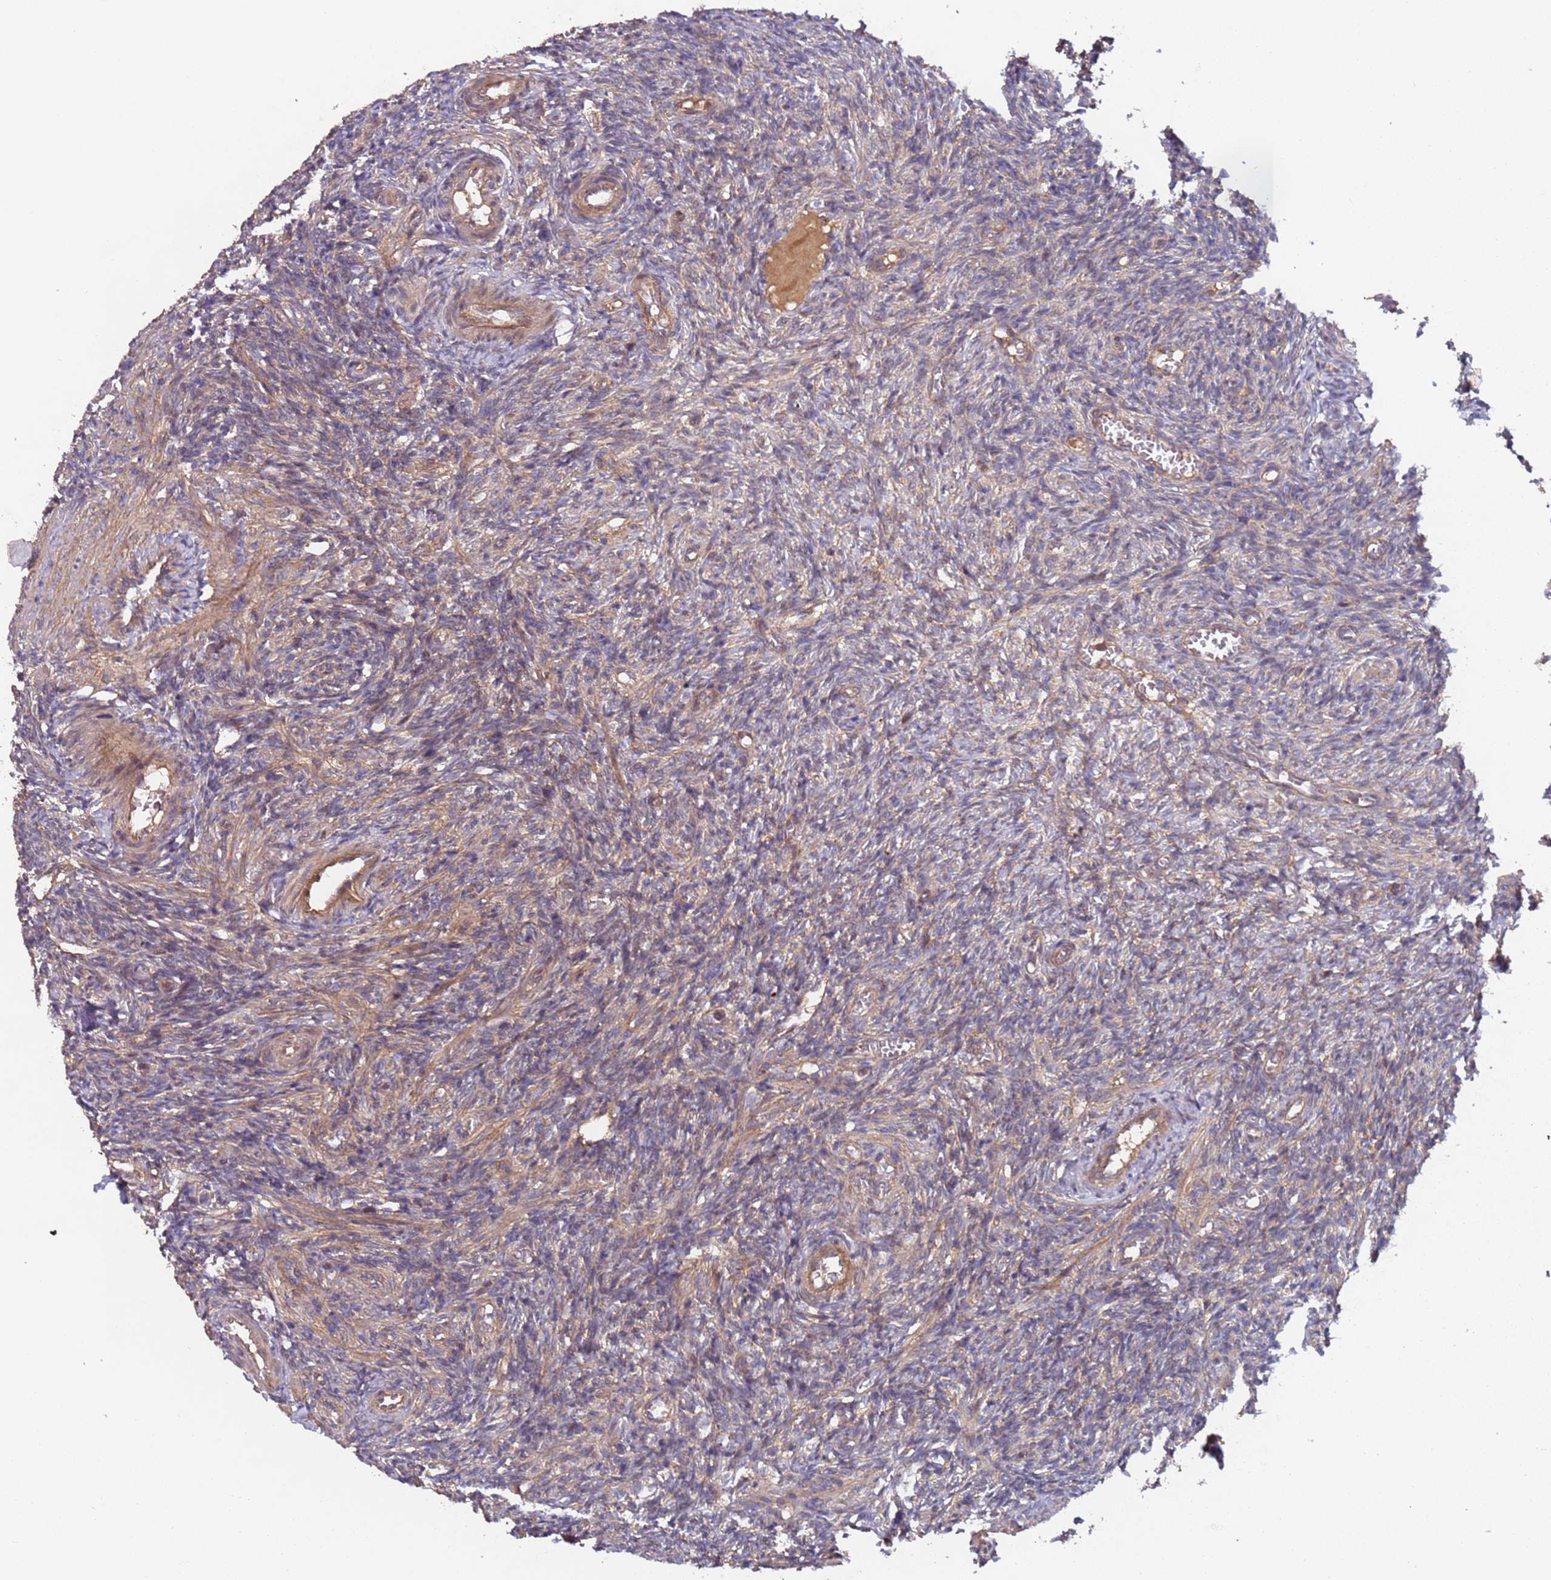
{"staining": {"intensity": "weak", "quantity": "25%-75%", "location": "cytoplasmic/membranous"}, "tissue": "ovary", "cell_type": "Ovarian stroma cells", "image_type": "normal", "snomed": [{"axis": "morphology", "description": "Normal tissue, NOS"}, {"axis": "topography", "description": "Ovary"}], "caption": "An image showing weak cytoplasmic/membranous expression in about 25%-75% of ovarian stroma cells in benign ovary, as visualized by brown immunohistochemical staining.", "gene": "KANSL1L", "patient": {"sex": "female", "age": 27}}